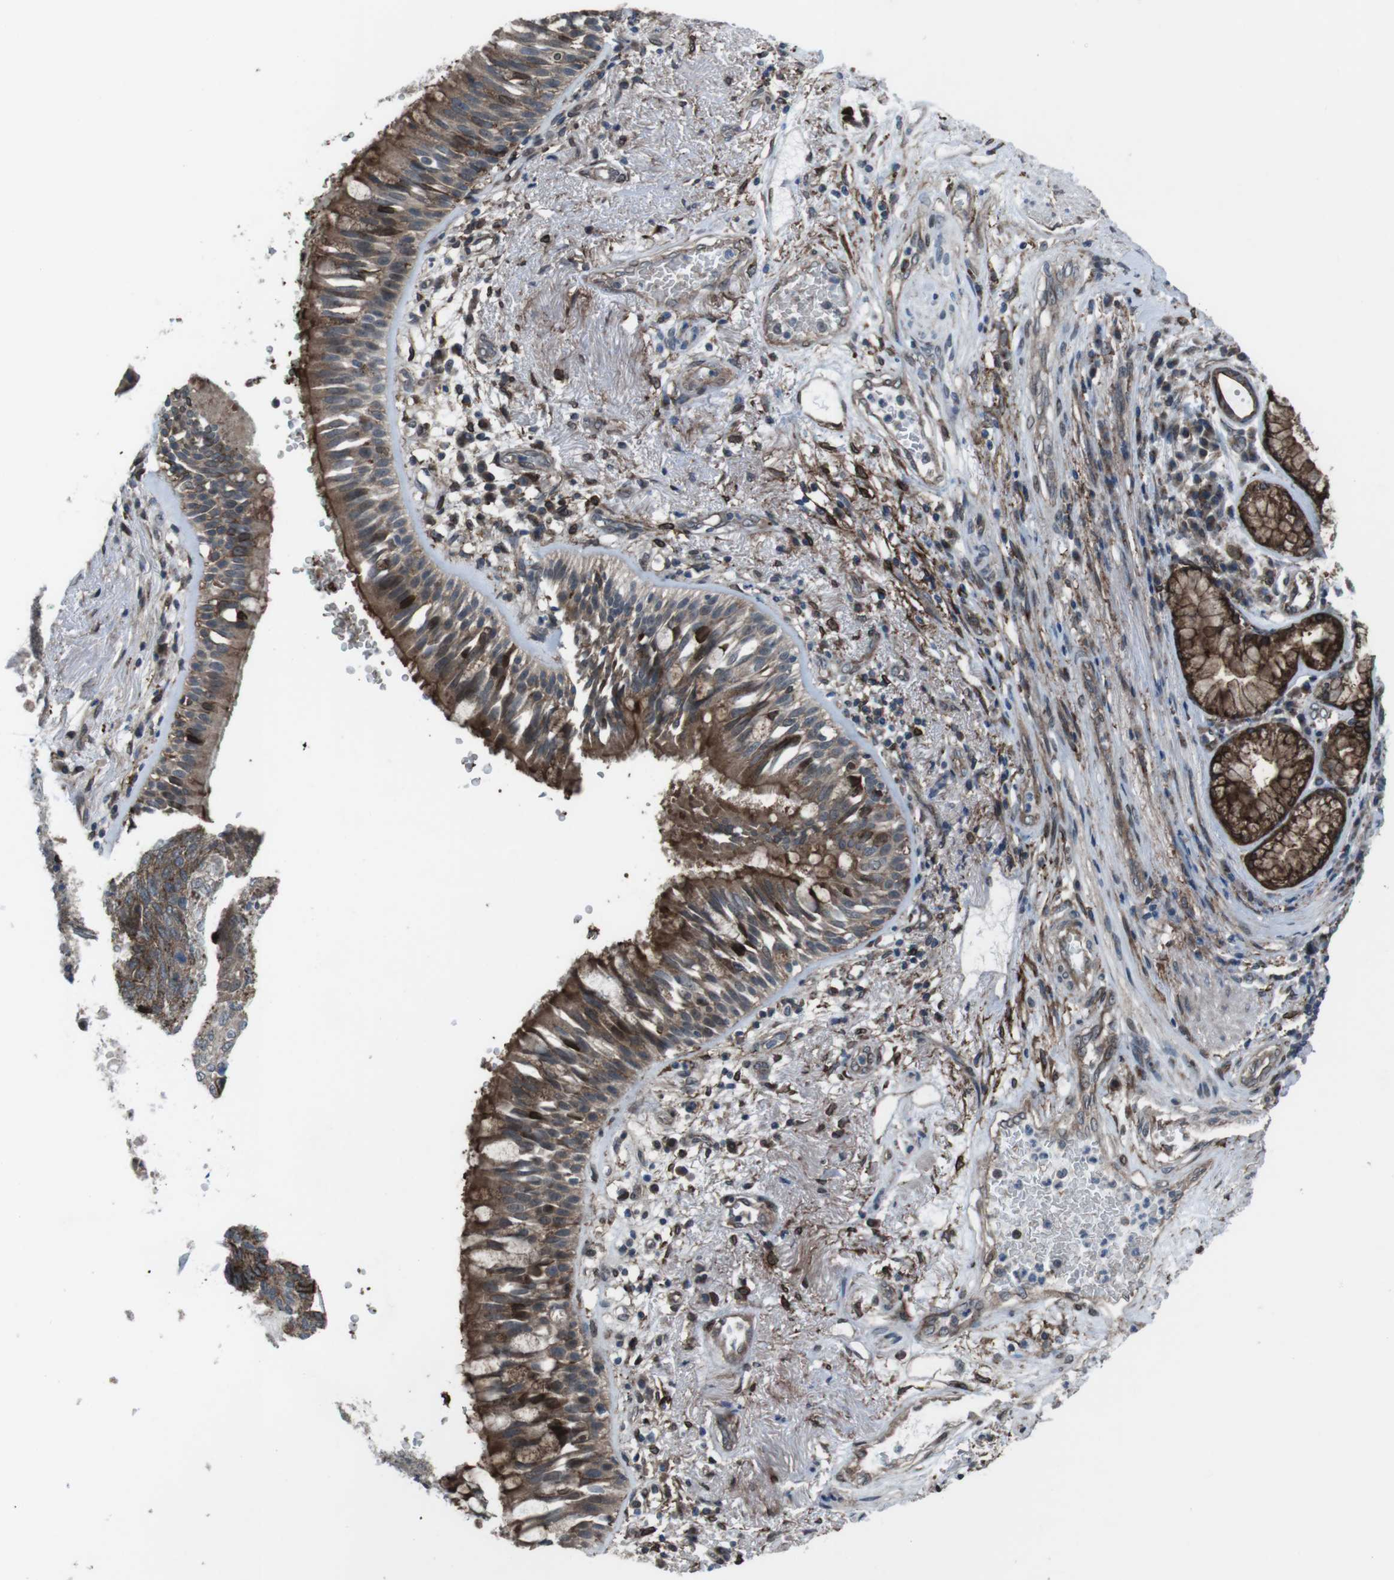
{"staining": {"intensity": "strong", "quantity": ">75%", "location": "cytoplasmic/membranous"}, "tissue": "bronchus", "cell_type": "Respiratory epithelial cells", "image_type": "normal", "snomed": [{"axis": "morphology", "description": "Normal tissue, NOS"}, {"axis": "morphology", "description": "Adenocarcinoma, NOS"}, {"axis": "morphology", "description": "Adenocarcinoma, metastatic, NOS"}, {"axis": "topography", "description": "Lymph node"}, {"axis": "topography", "description": "Bronchus"}, {"axis": "topography", "description": "Lung"}], "caption": "Strong cytoplasmic/membranous protein positivity is seen in about >75% of respiratory epithelial cells in bronchus. The staining was performed using DAB (3,3'-diaminobenzidine) to visualize the protein expression in brown, while the nuclei were stained in blue with hematoxylin (Magnification: 20x).", "gene": "GDF10", "patient": {"sex": "female", "age": 54}}